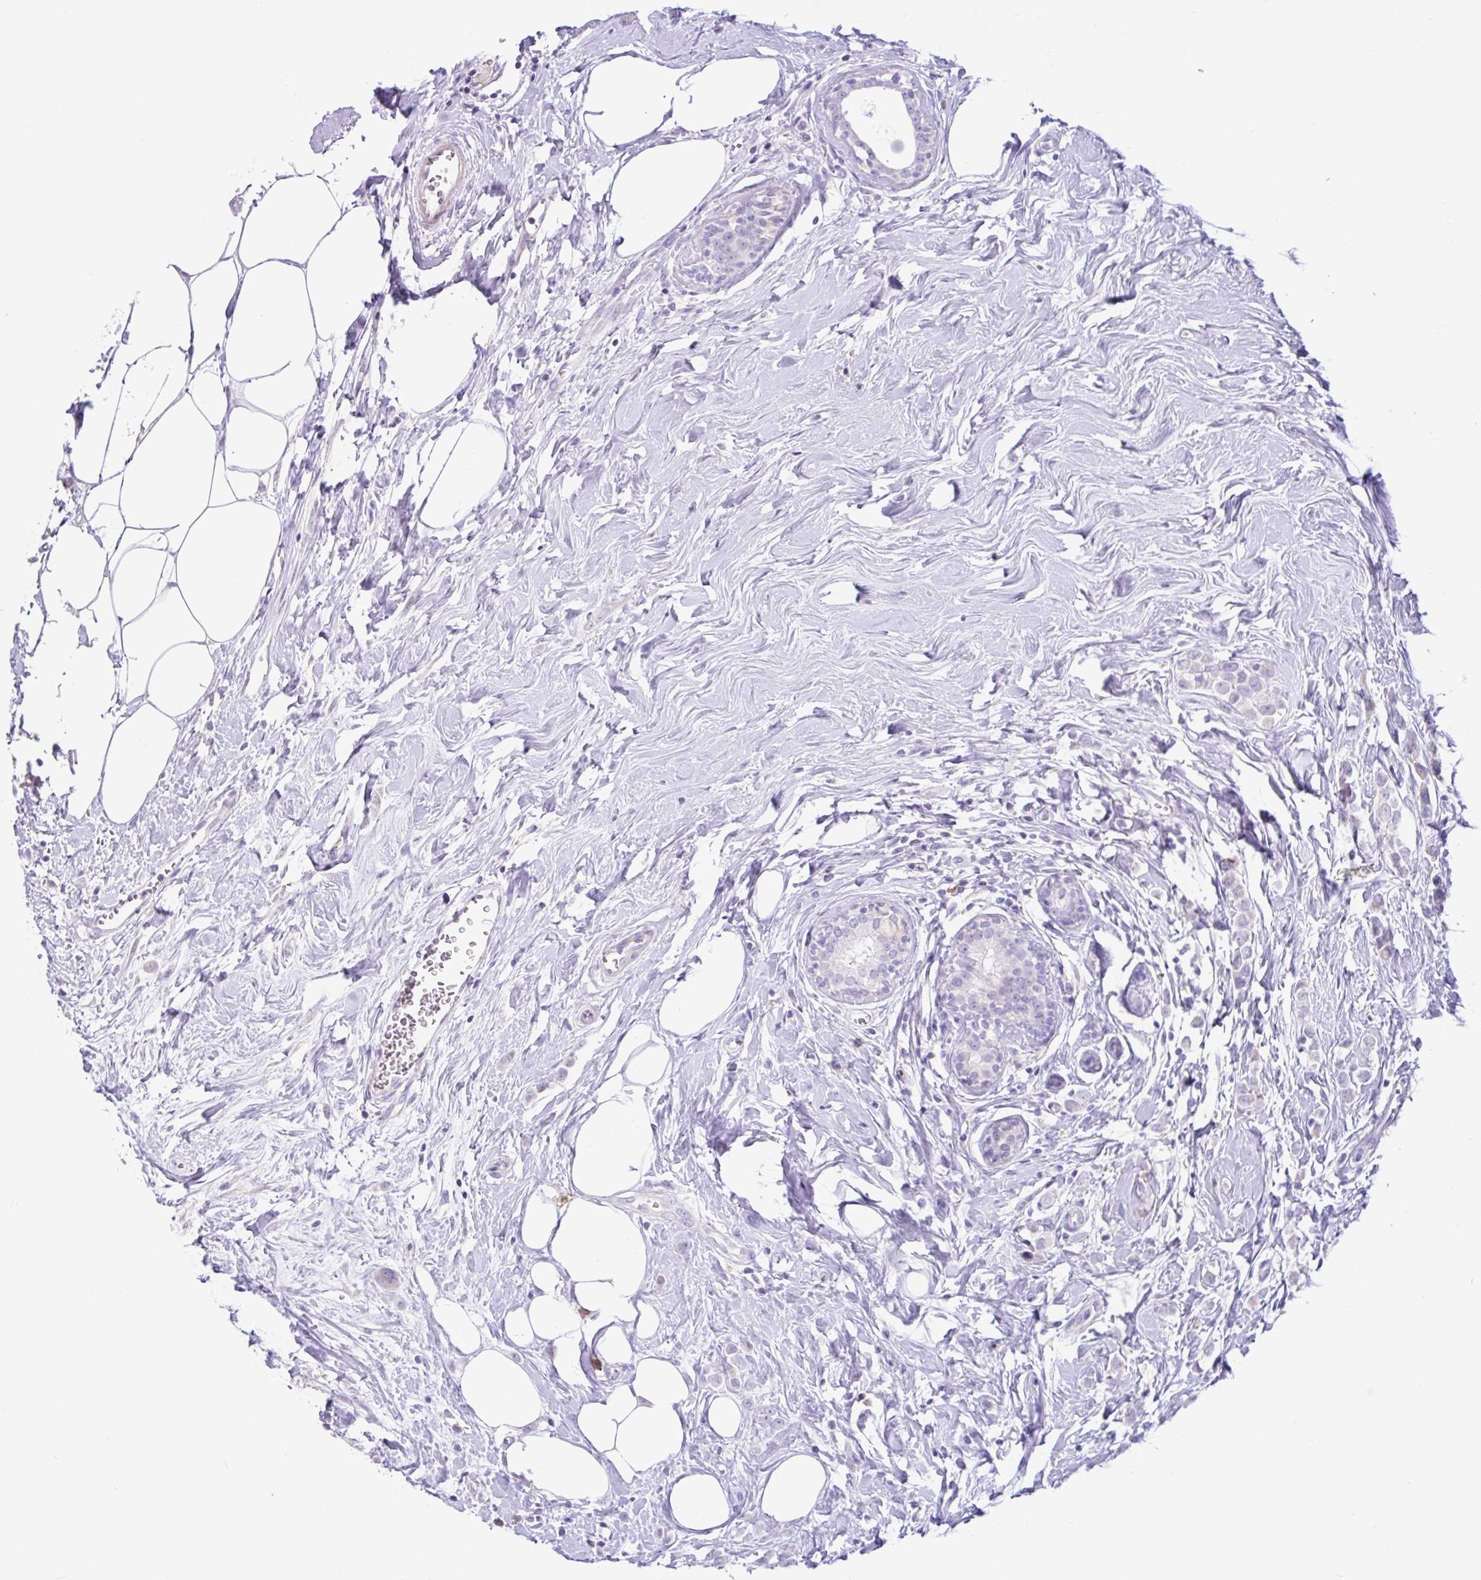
{"staining": {"intensity": "negative", "quantity": "none", "location": "none"}, "tissue": "breast cancer", "cell_type": "Tumor cells", "image_type": "cancer", "snomed": [{"axis": "morphology", "description": "Duct carcinoma"}, {"axis": "topography", "description": "Breast"}], "caption": "An image of infiltrating ductal carcinoma (breast) stained for a protein displays no brown staining in tumor cells.", "gene": "NHLH2", "patient": {"sex": "female", "age": 80}}